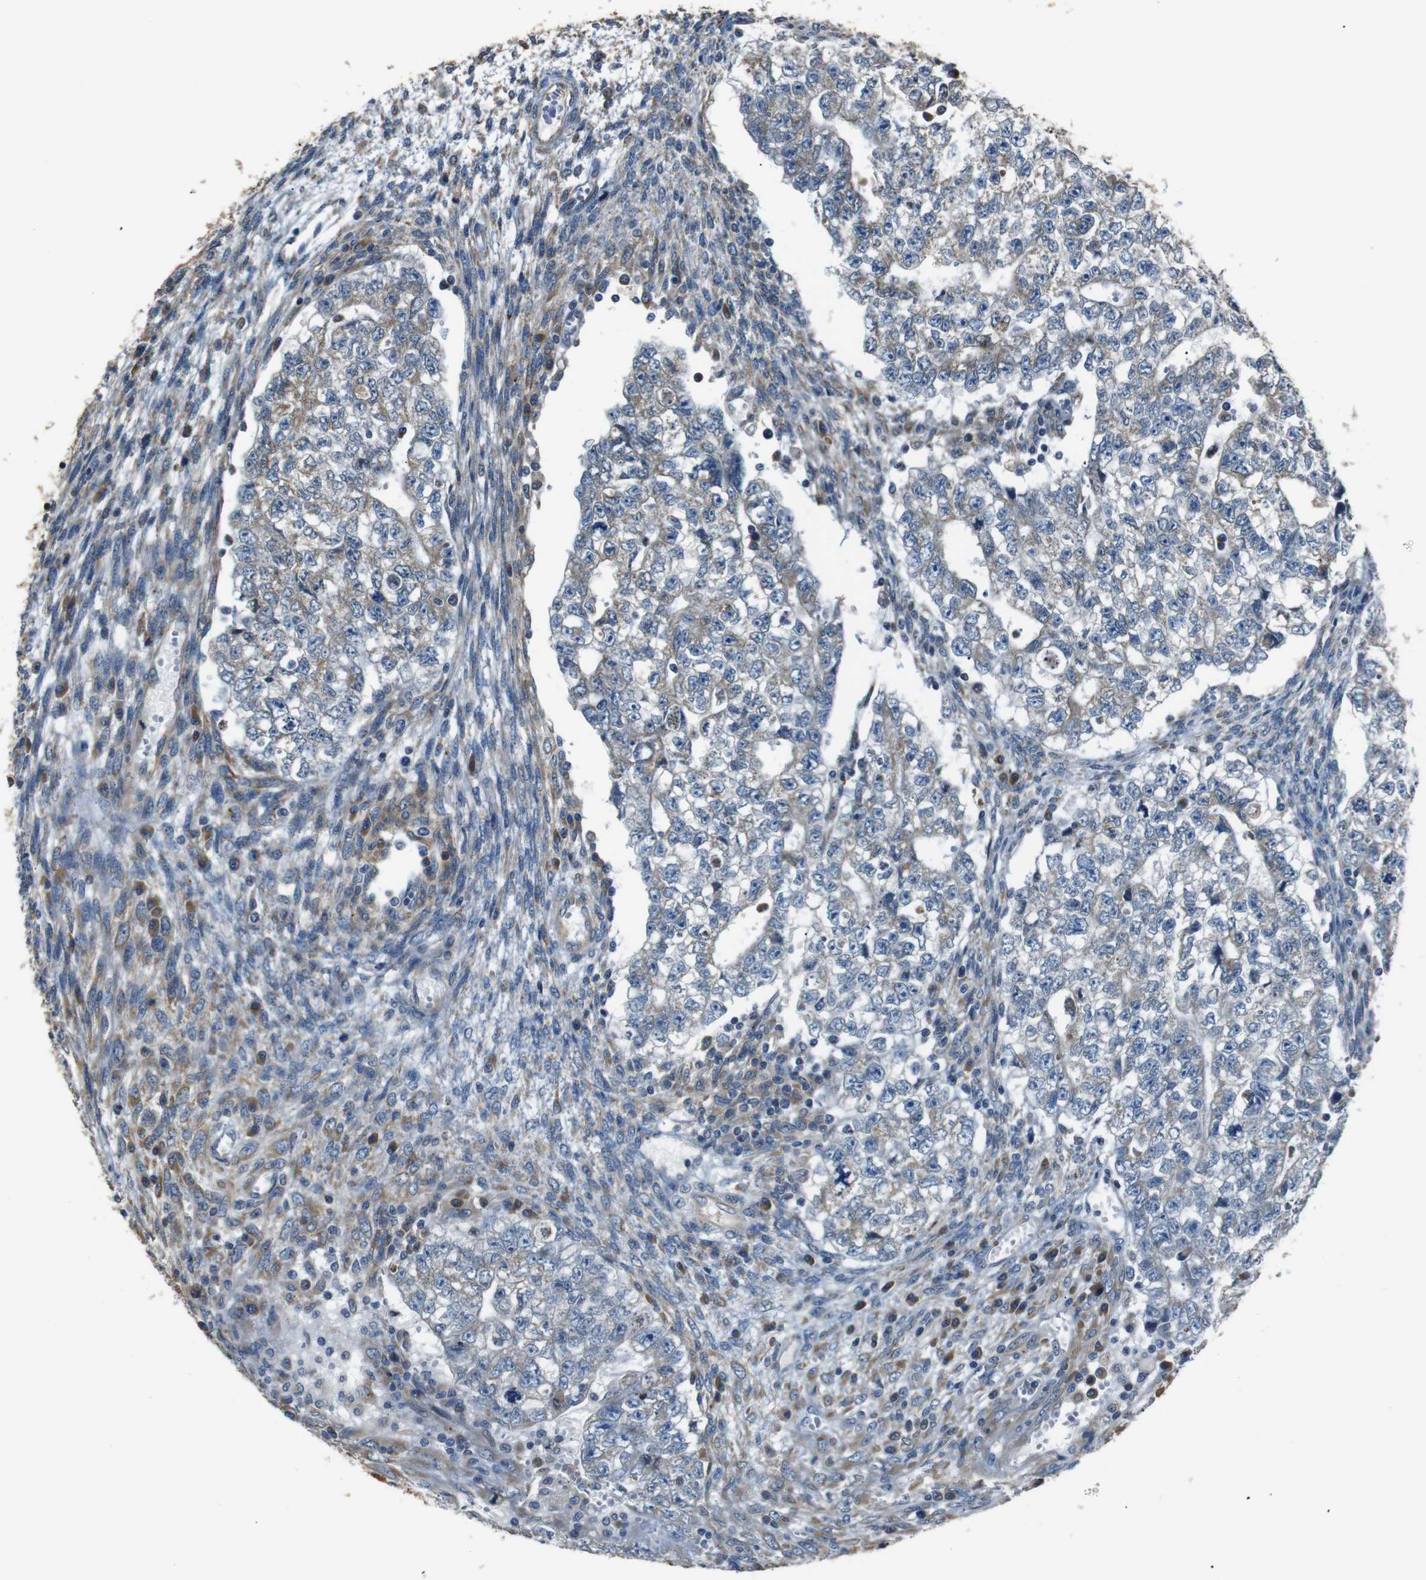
{"staining": {"intensity": "weak", "quantity": "25%-75%", "location": "cytoplasmic/membranous"}, "tissue": "testis cancer", "cell_type": "Tumor cells", "image_type": "cancer", "snomed": [{"axis": "morphology", "description": "Seminoma, NOS"}, {"axis": "morphology", "description": "Carcinoma, Embryonal, NOS"}, {"axis": "topography", "description": "Testis"}], "caption": "A brown stain highlights weak cytoplasmic/membranous positivity of a protein in embryonal carcinoma (testis) tumor cells.", "gene": "TMED2", "patient": {"sex": "male", "age": 38}}